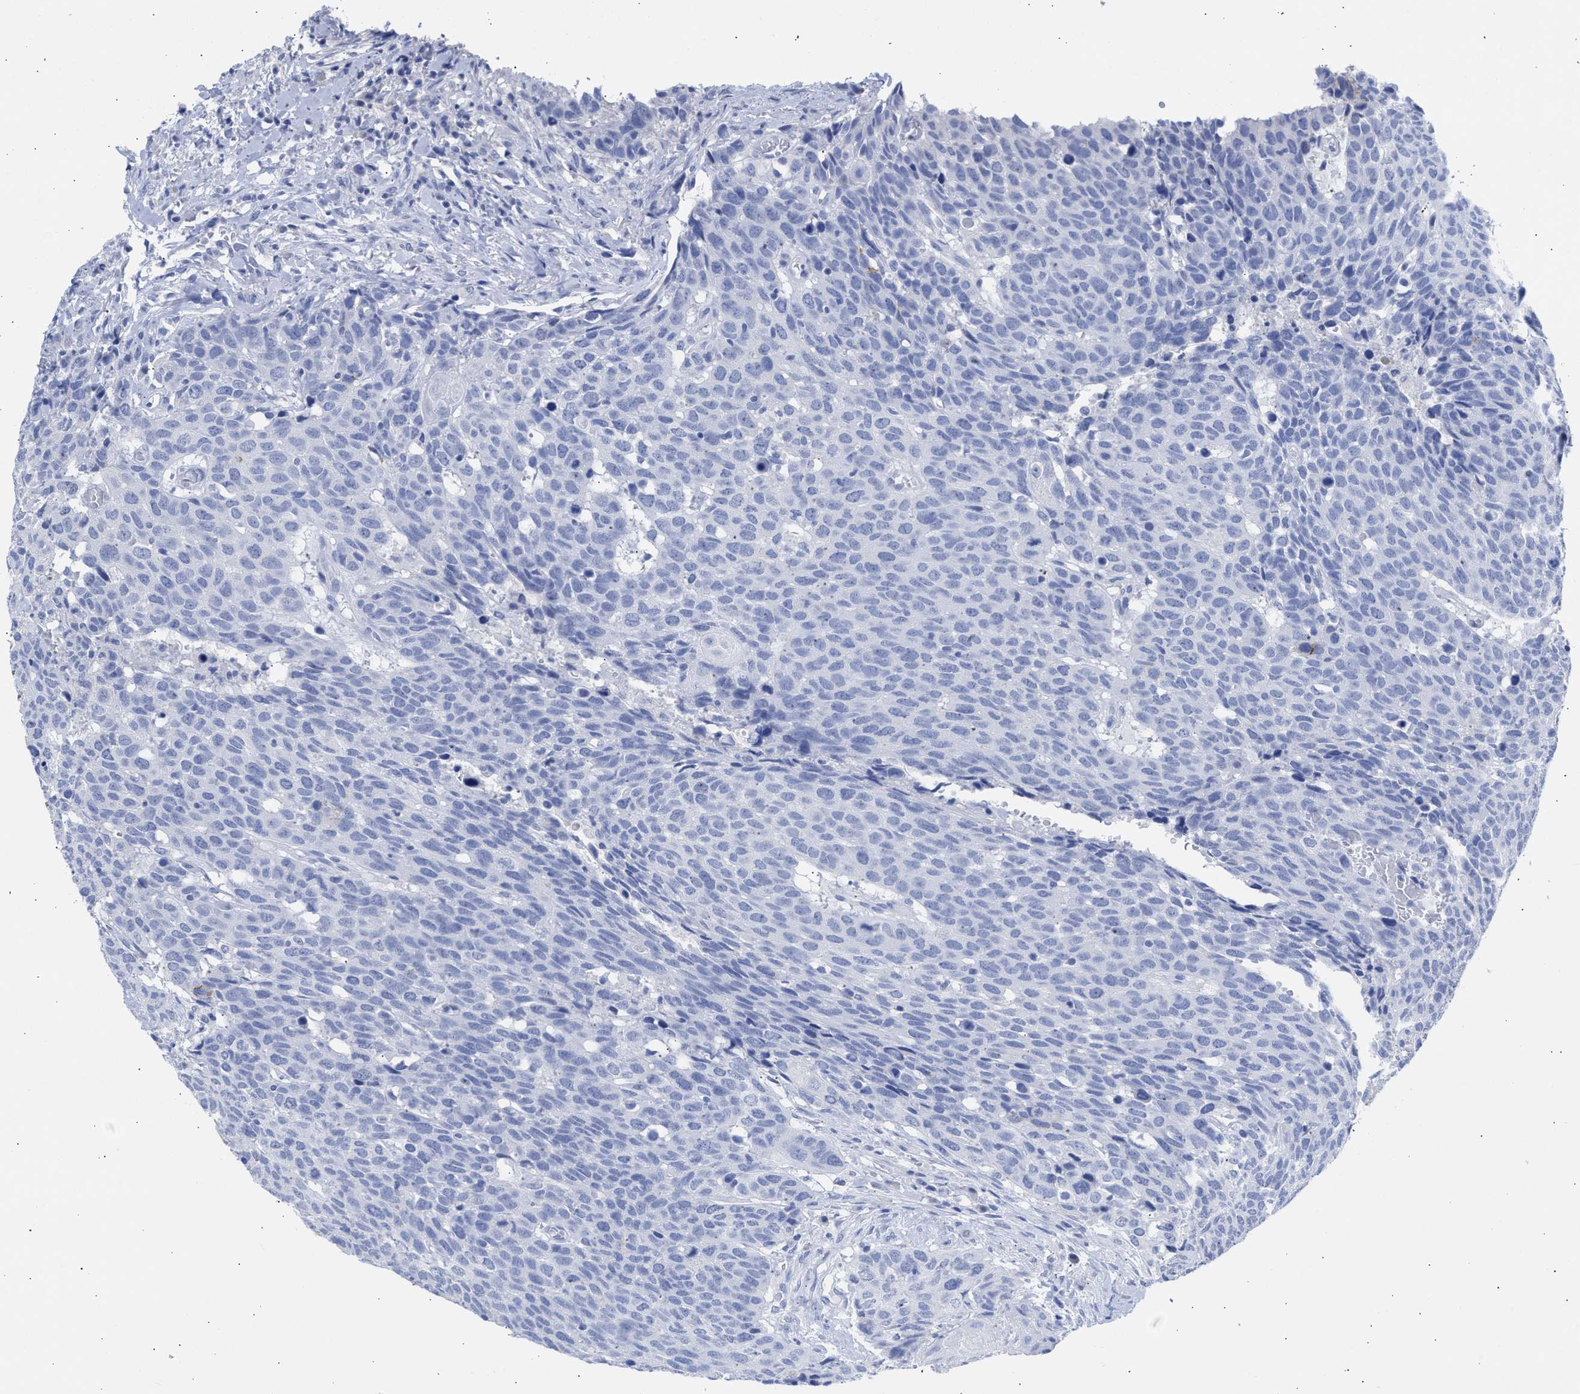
{"staining": {"intensity": "negative", "quantity": "none", "location": "none"}, "tissue": "head and neck cancer", "cell_type": "Tumor cells", "image_type": "cancer", "snomed": [{"axis": "morphology", "description": "Squamous cell carcinoma, NOS"}, {"axis": "topography", "description": "Head-Neck"}], "caption": "Histopathology image shows no protein staining in tumor cells of head and neck cancer tissue. (IHC, brightfield microscopy, high magnification).", "gene": "NCAM1", "patient": {"sex": "male", "age": 66}}